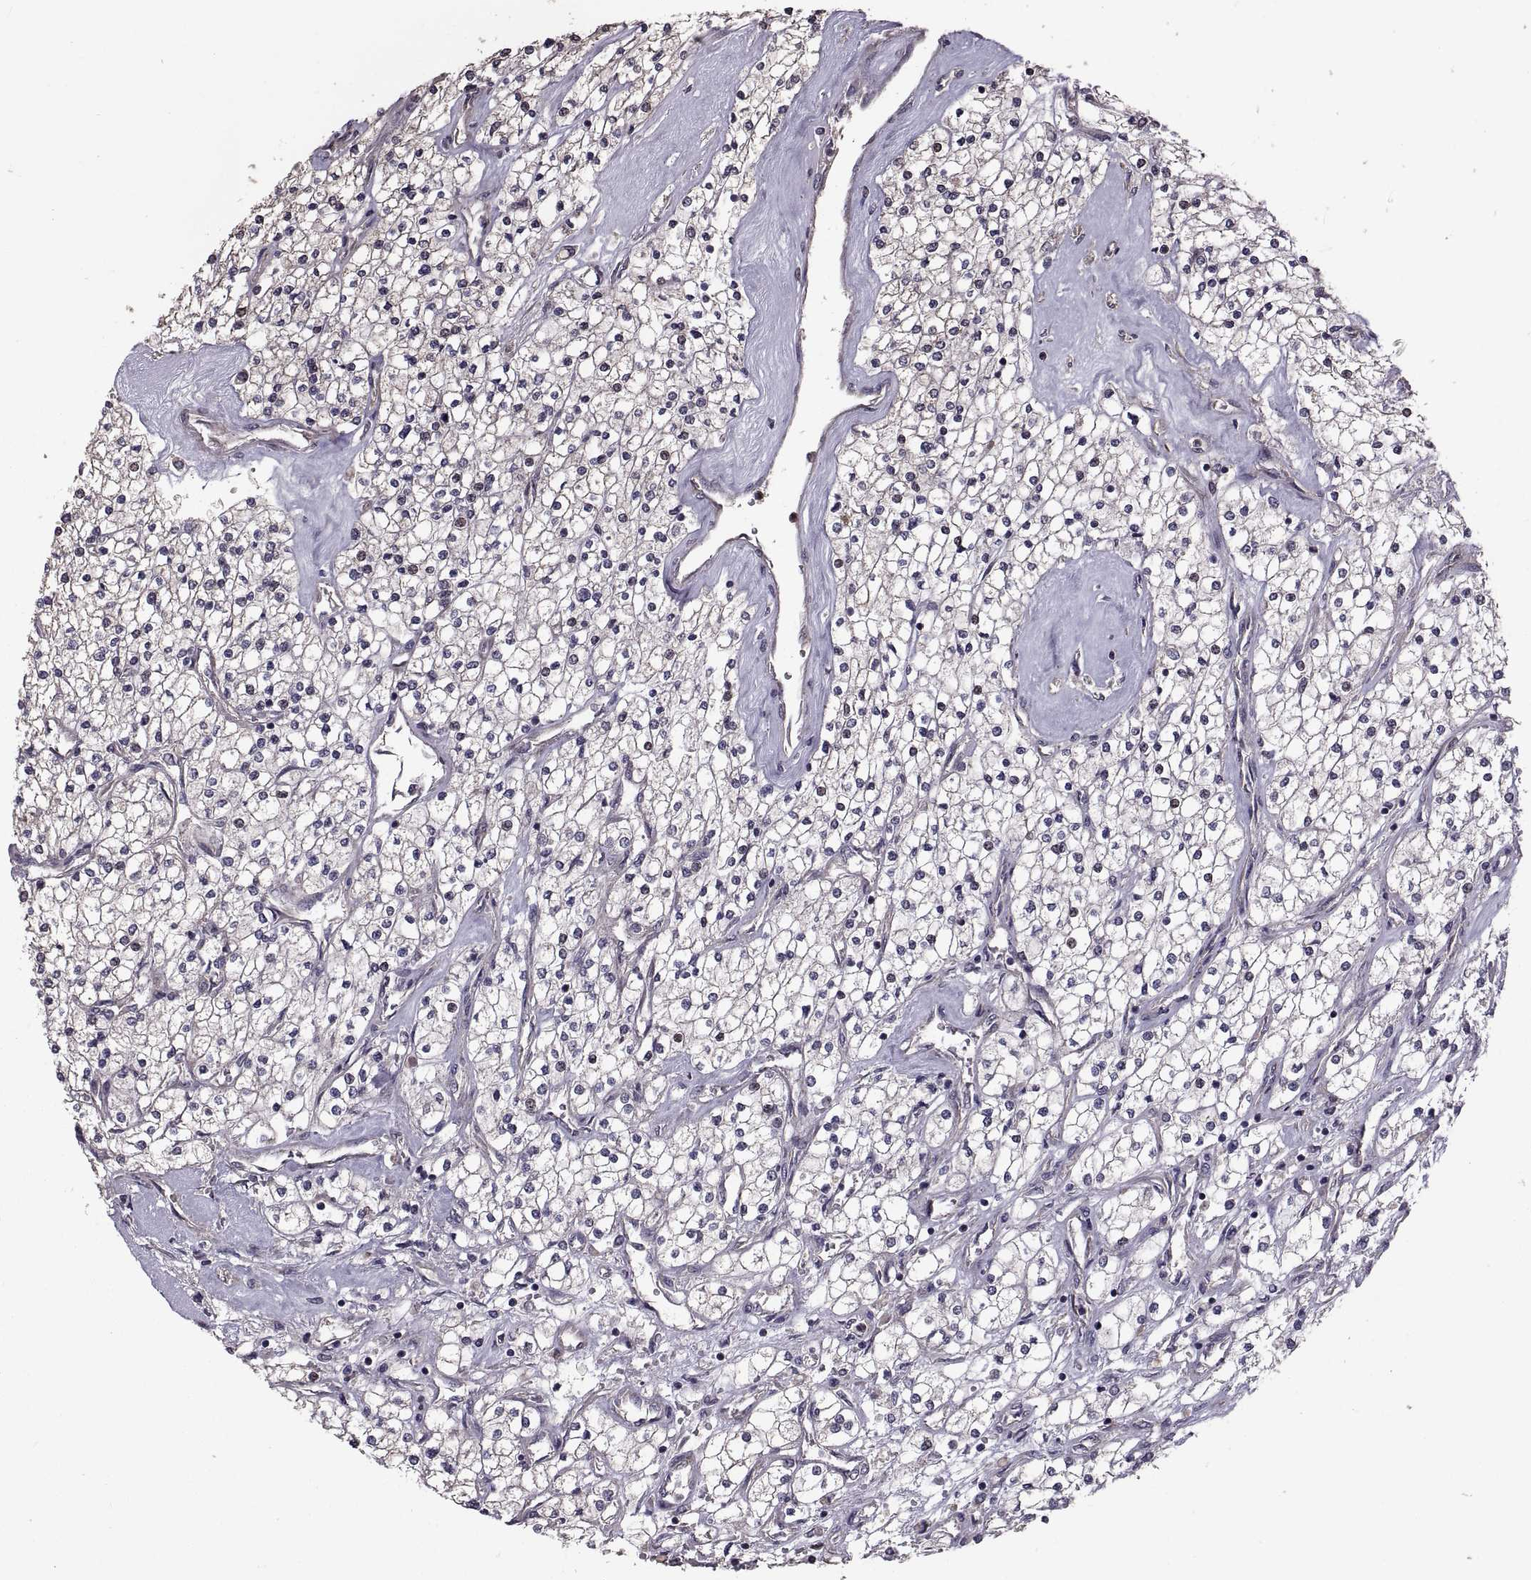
{"staining": {"intensity": "moderate", "quantity": "<25%", "location": "cytoplasmic/membranous"}, "tissue": "renal cancer", "cell_type": "Tumor cells", "image_type": "cancer", "snomed": [{"axis": "morphology", "description": "Adenocarcinoma, NOS"}, {"axis": "topography", "description": "Kidney"}], "caption": "An immunohistochemistry photomicrograph of tumor tissue is shown. Protein staining in brown highlights moderate cytoplasmic/membranous positivity in renal cancer (adenocarcinoma) within tumor cells.", "gene": "PMM2", "patient": {"sex": "male", "age": 80}}